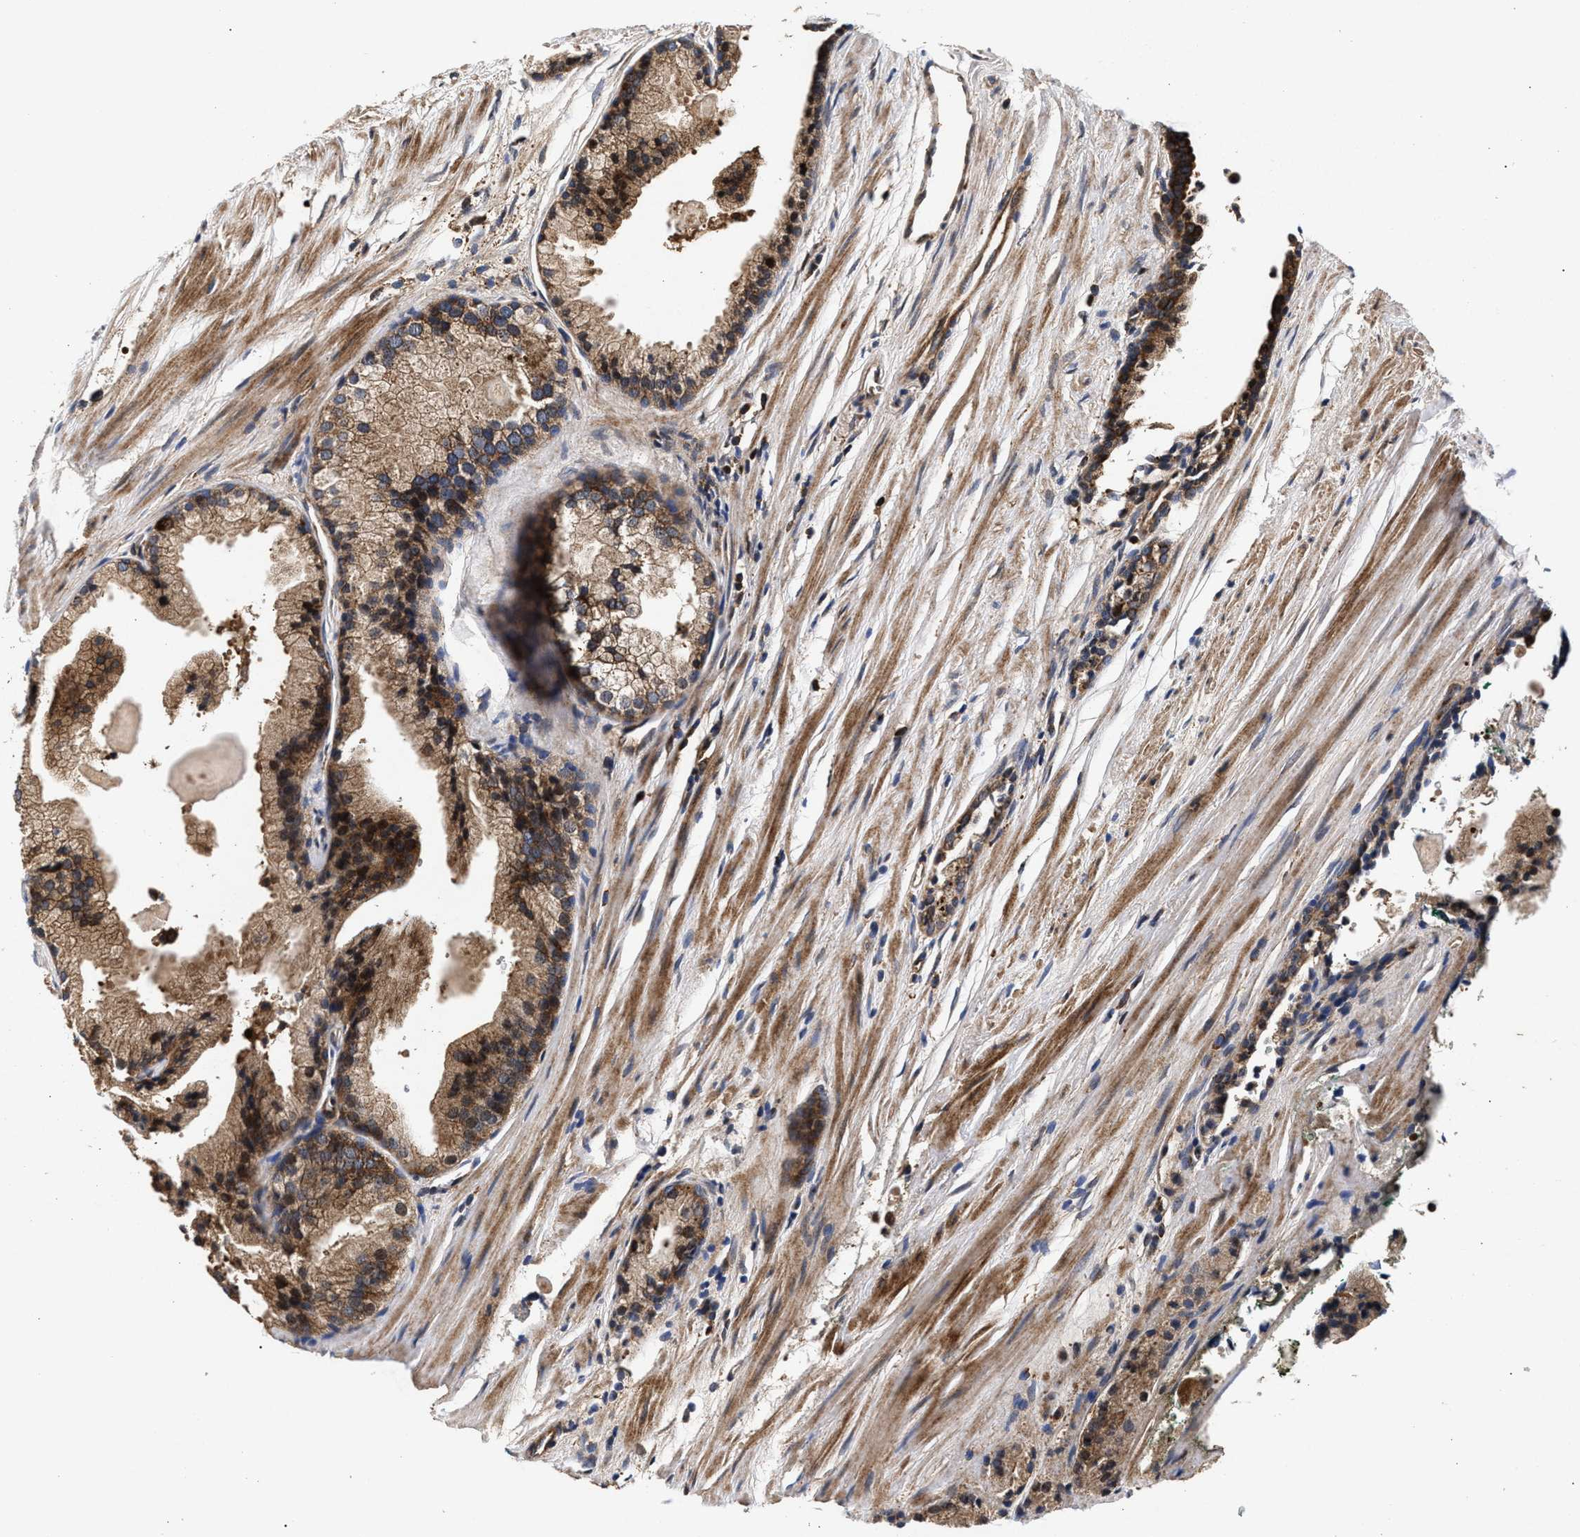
{"staining": {"intensity": "moderate", "quantity": ">75%", "location": "cytoplasmic/membranous"}, "tissue": "prostate cancer", "cell_type": "Tumor cells", "image_type": "cancer", "snomed": [{"axis": "morphology", "description": "Adenocarcinoma, Low grade"}, {"axis": "topography", "description": "Prostate"}], "caption": "IHC (DAB (3,3'-diaminobenzidine)) staining of prostate cancer reveals moderate cytoplasmic/membranous protein positivity in approximately >75% of tumor cells.", "gene": "NFKB2", "patient": {"sex": "male", "age": 69}}